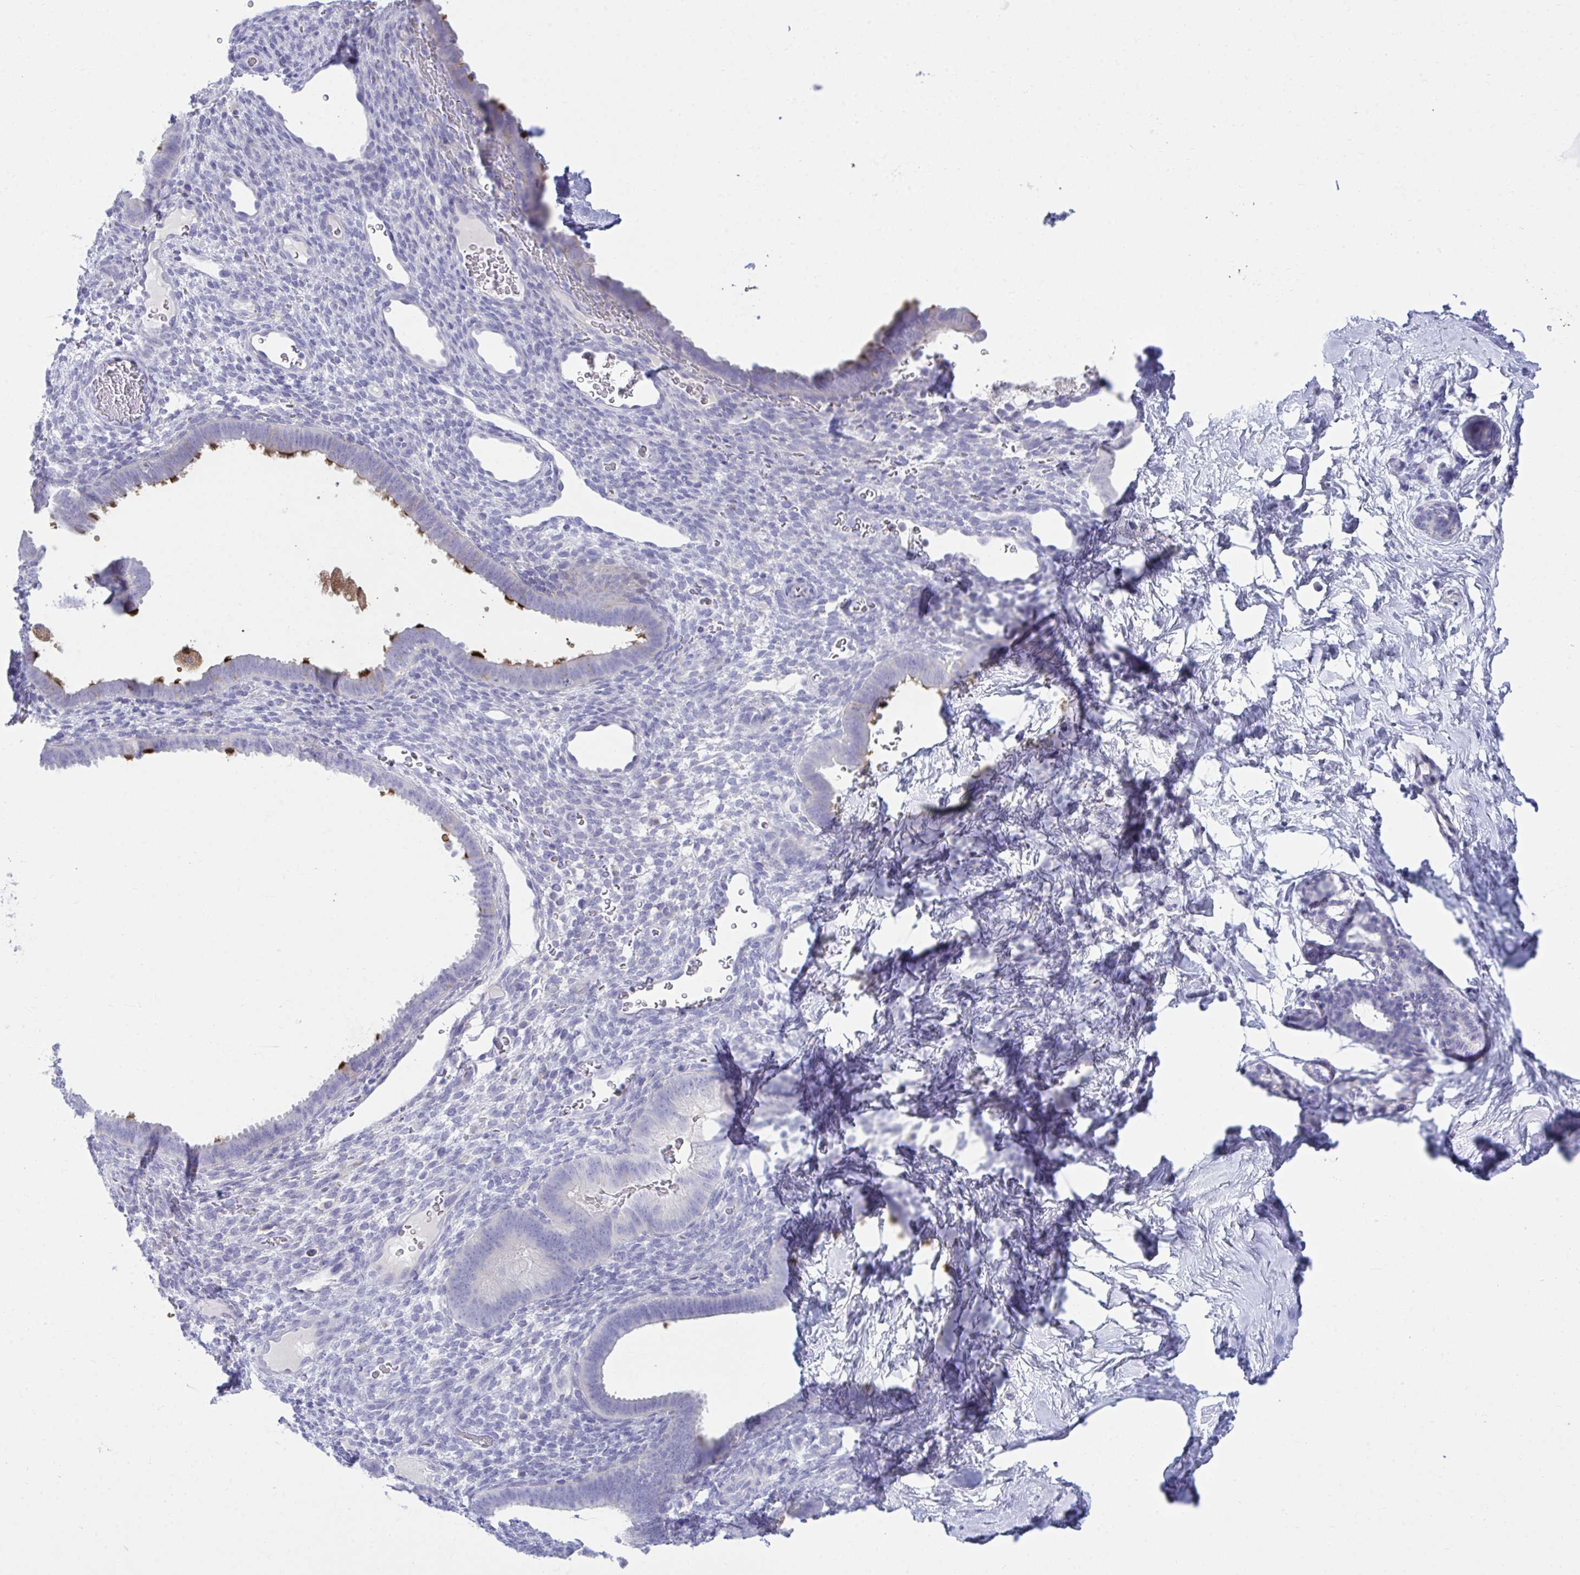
{"staining": {"intensity": "negative", "quantity": "none", "location": "none"}, "tissue": "endometrium", "cell_type": "Cells in endometrial stroma", "image_type": "normal", "snomed": [{"axis": "morphology", "description": "Normal tissue, NOS"}, {"axis": "topography", "description": "Endometrium"}], "caption": "Immunohistochemistry of benign endometrium reveals no positivity in cells in endometrial stroma.", "gene": "PLEKHH1", "patient": {"sex": "female", "age": 34}}